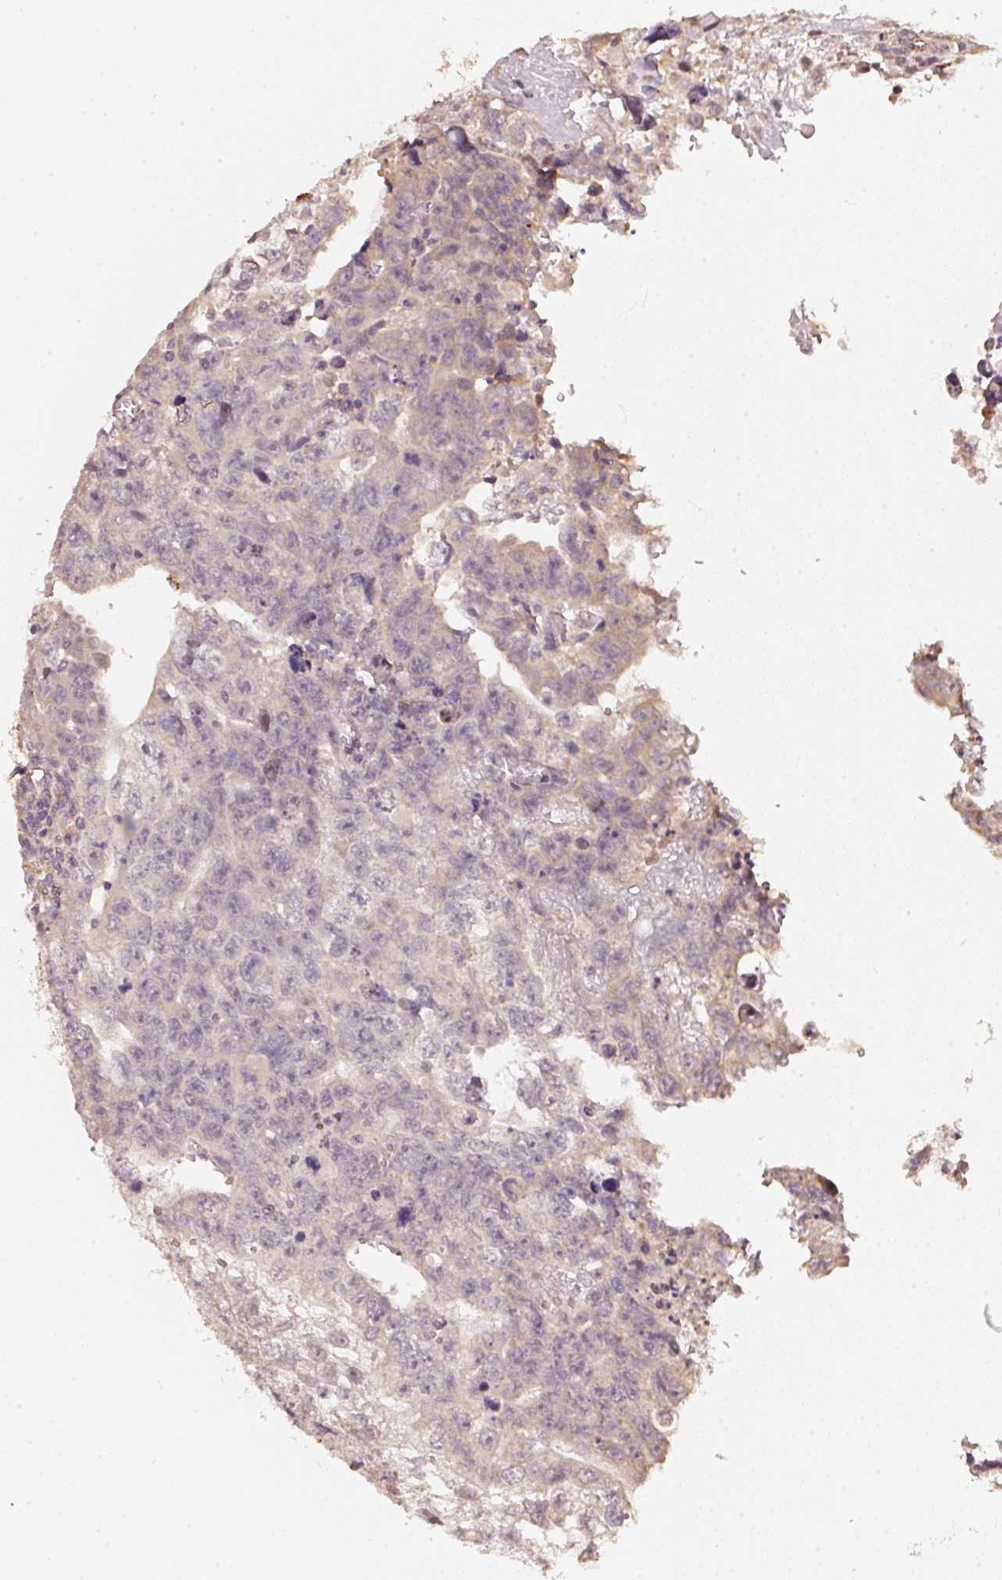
{"staining": {"intensity": "weak", "quantity": "<25%", "location": "cytoplasmic/membranous"}, "tissue": "testis cancer", "cell_type": "Tumor cells", "image_type": "cancer", "snomed": [{"axis": "morphology", "description": "Carcinoma, Embryonal, NOS"}, {"axis": "topography", "description": "Testis"}], "caption": "A micrograph of testis embryonal carcinoma stained for a protein exhibits no brown staining in tumor cells.", "gene": "RAB35", "patient": {"sex": "male", "age": 24}}